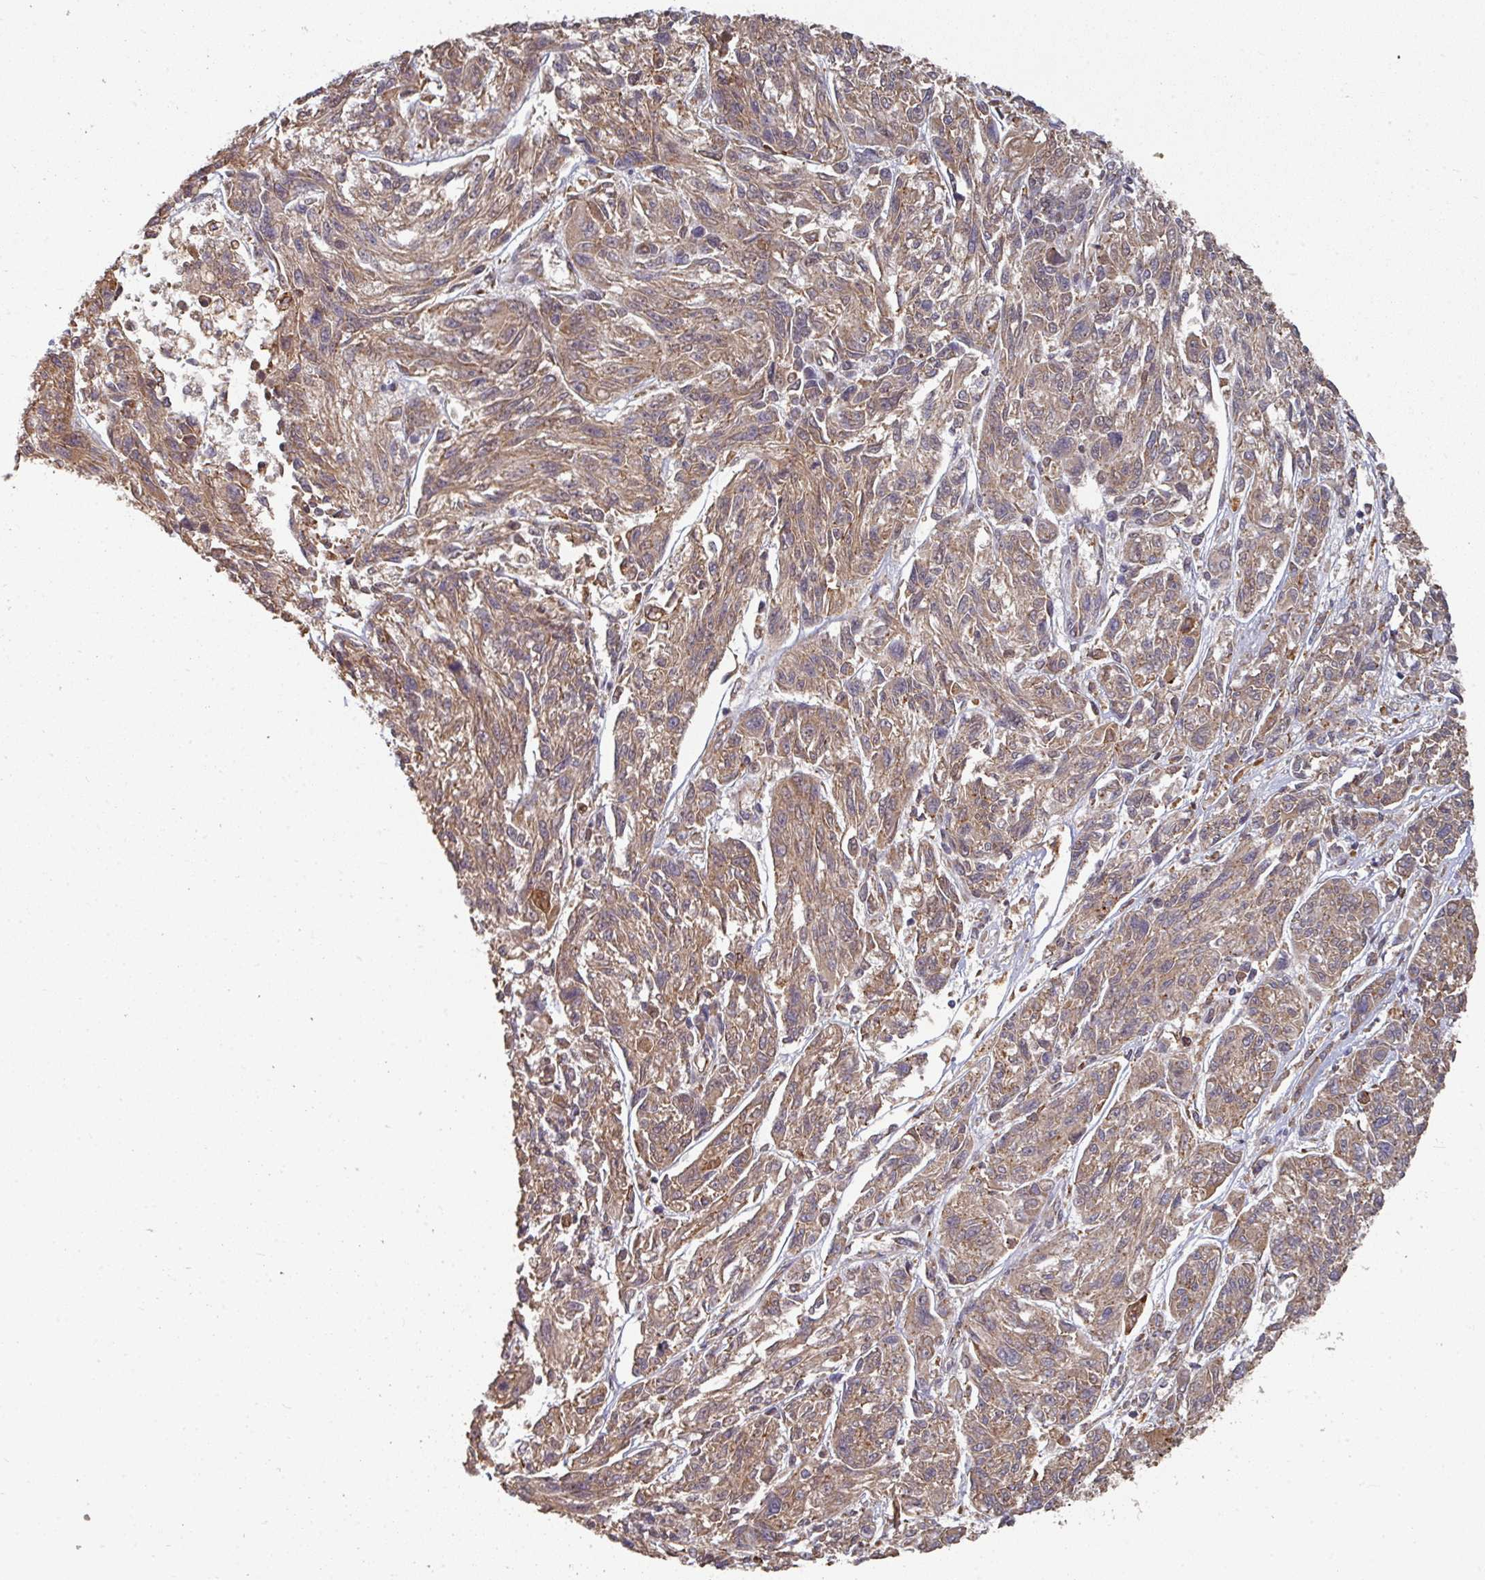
{"staining": {"intensity": "moderate", "quantity": ">75%", "location": "cytoplasmic/membranous"}, "tissue": "melanoma", "cell_type": "Tumor cells", "image_type": "cancer", "snomed": [{"axis": "morphology", "description": "Malignant melanoma, NOS"}, {"axis": "topography", "description": "Skin"}], "caption": "Melanoma was stained to show a protein in brown. There is medium levels of moderate cytoplasmic/membranous positivity in about >75% of tumor cells. (IHC, brightfield microscopy, high magnification).", "gene": "EDEM2", "patient": {"sex": "male", "age": 53}}